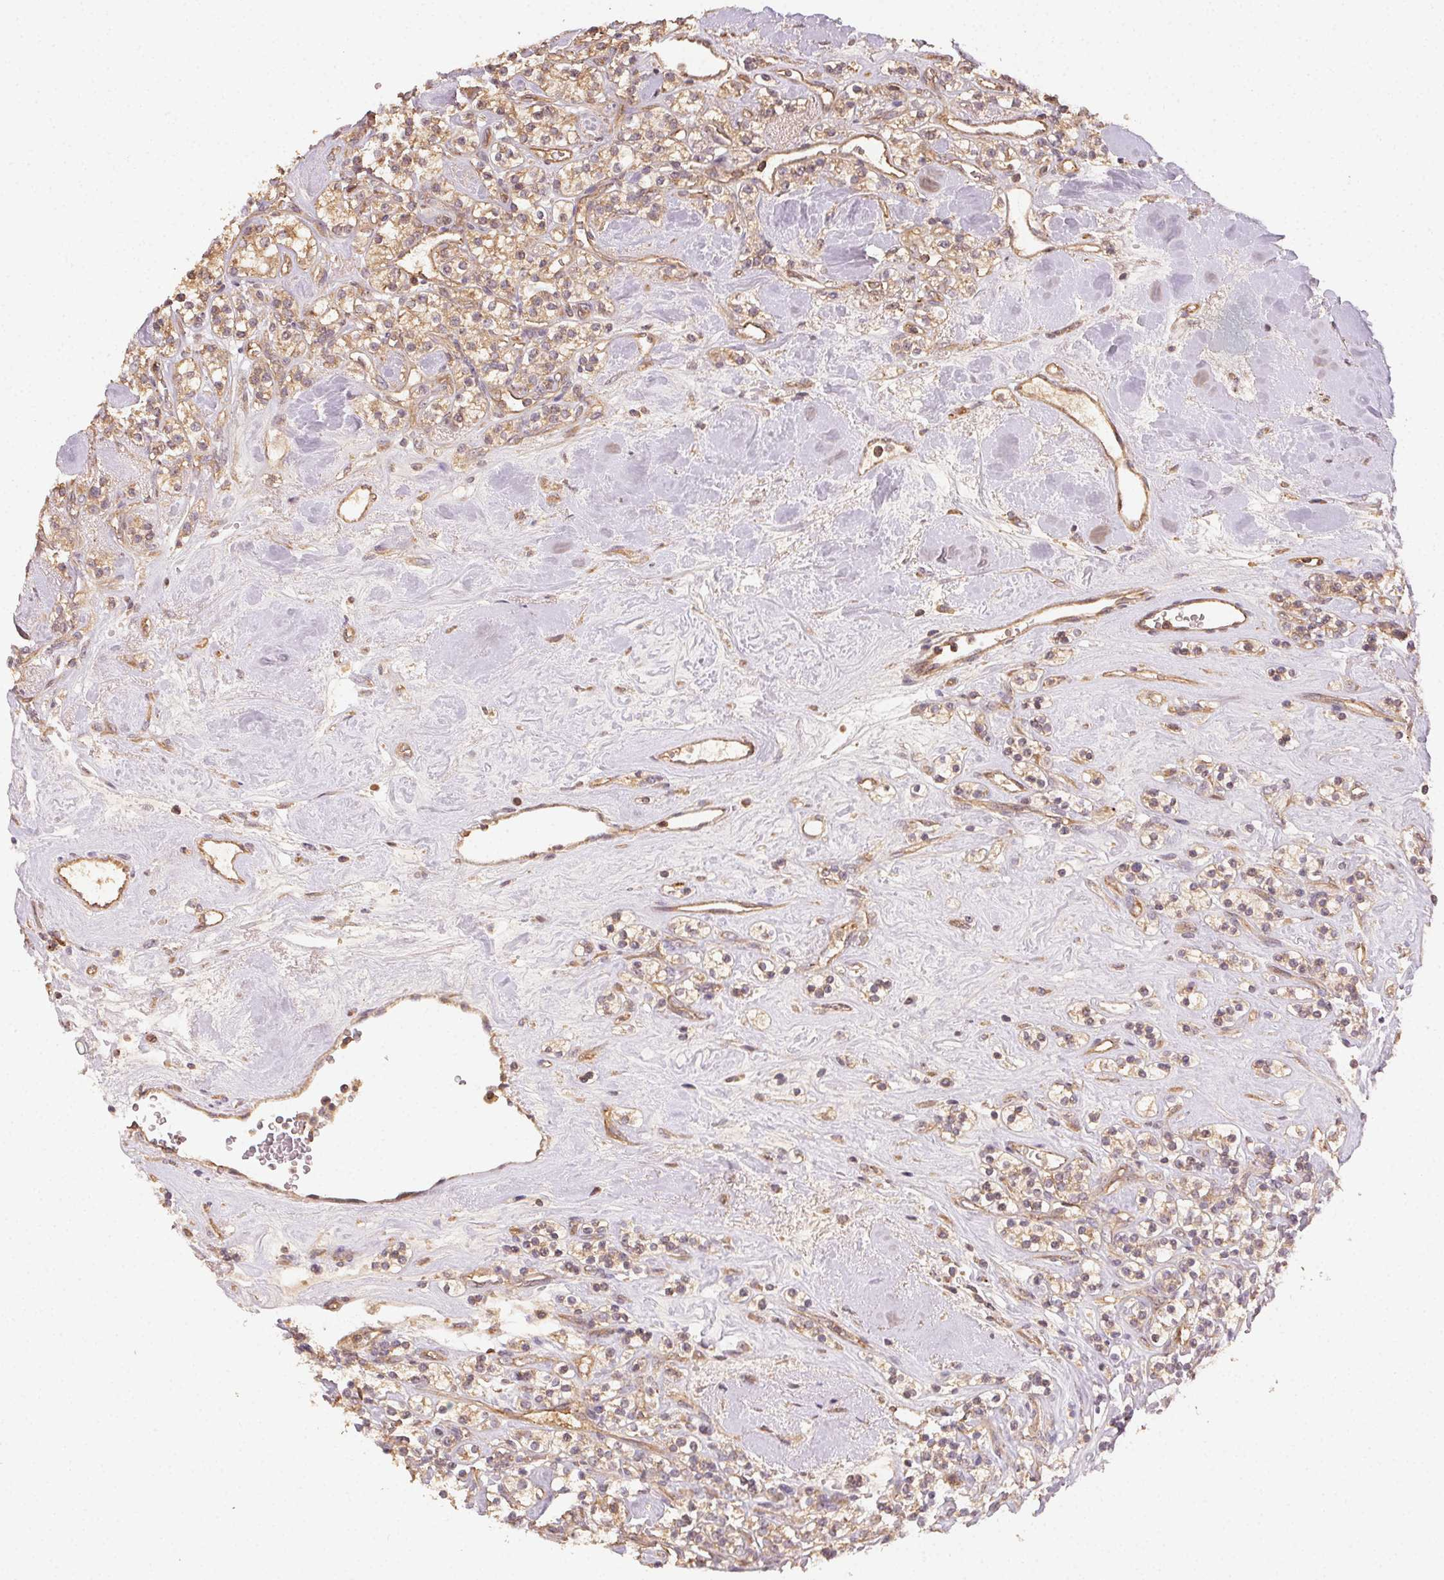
{"staining": {"intensity": "weak", "quantity": ">75%", "location": "cytoplasmic/membranous"}, "tissue": "renal cancer", "cell_type": "Tumor cells", "image_type": "cancer", "snomed": [{"axis": "morphology", "description": "Adenocarcinoma, NOS"}, {"axis": "topography", "description": "Kidney"}], "caption": "Renal adenocarcinoma stained with a brown dye displays weak cytoplasmic/membranous positive staining in about >75% of tumor cells.", "gene": "RALA", "patient": {"sex": "male", "age": 77}}